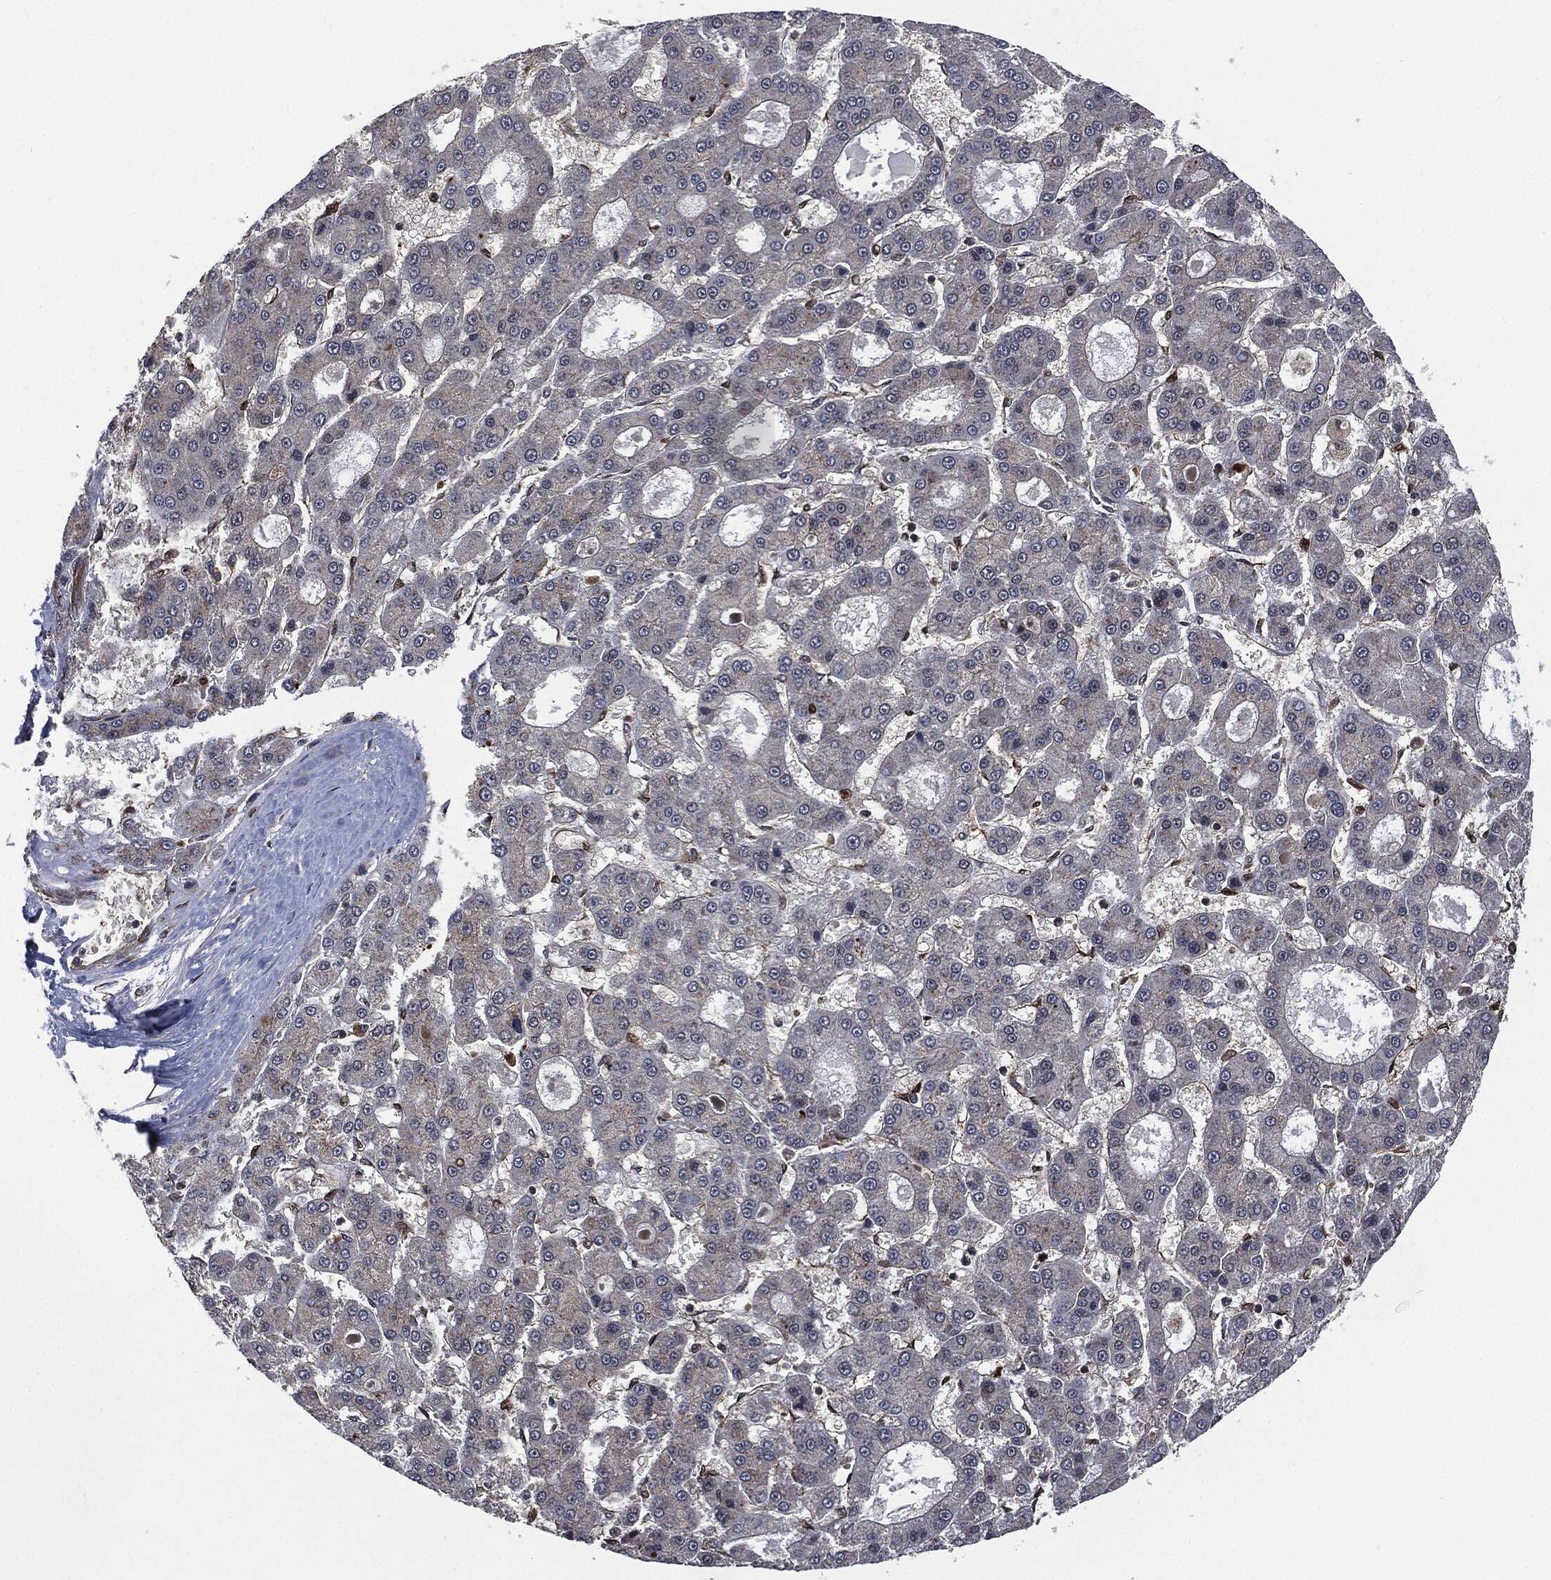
{"staining": {"intensity": "negative", "quantity": "none", "location": "none"}, "tissue": "liver cancer", "cell_type": "Tumor cells", "image_type": "cancer", "snomed": [{"axis": "morphology", "description": "Carcinoma, Hepatocellular, NOS"}, {"axis": "topography", "description": "Liver"}], "caption": "Immunohistochemistry histopathology image of neoplastic tissue: hepatocellular carcinoma (liver) stained with DAB (3,3'-diaminobenzidine) reveals no significant protein staining in tumor cells. (Stains: DAB (3,3'-diaminobenzidine) immunohistochemistry with hematoxylin counter stain, Microscopy: brightfield microscopy at high magnification).", "gene": "HRAS", "patient": {"sex": "male", "age": 70}}